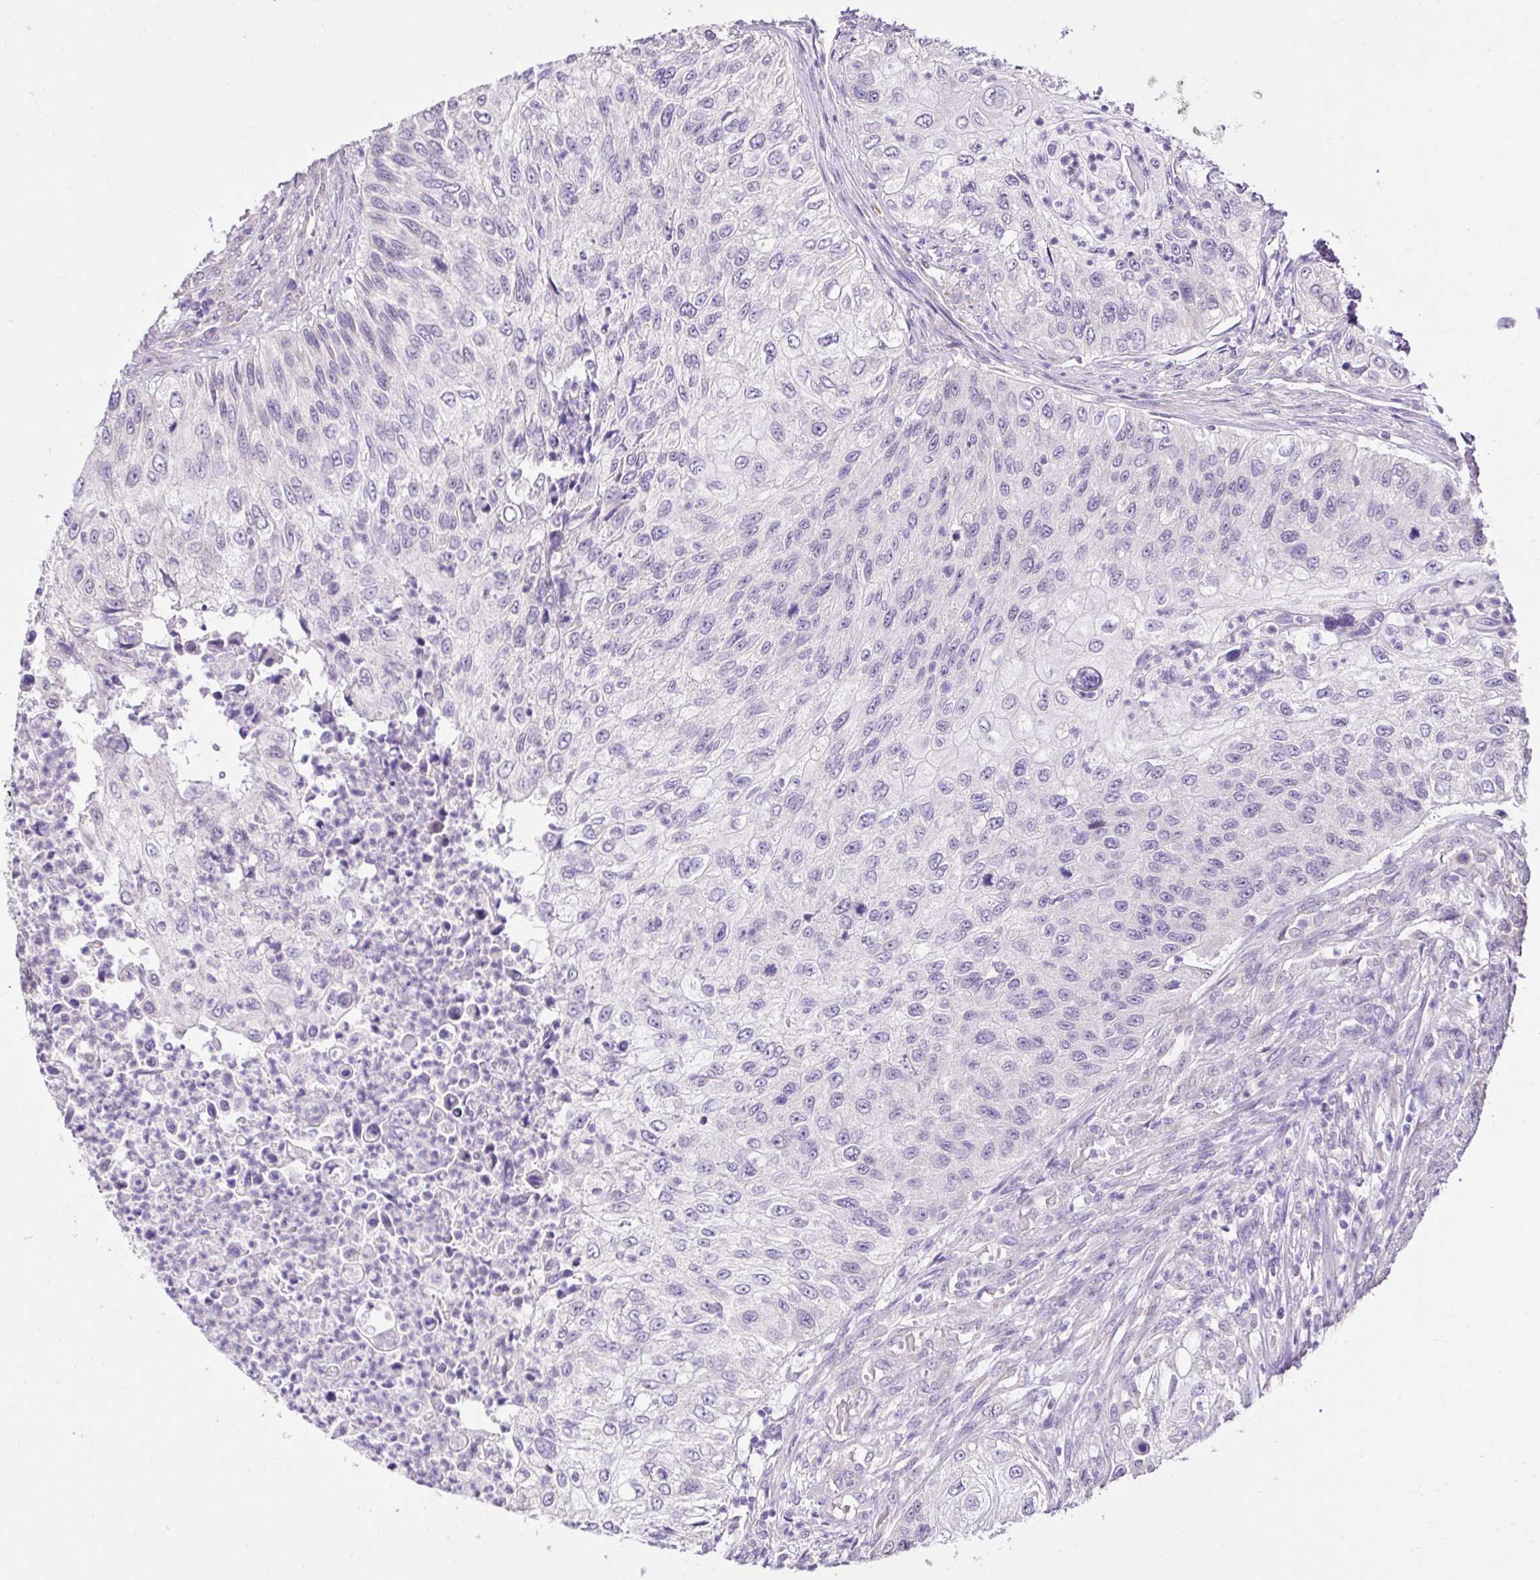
{"staining": {"intensity": "negative", "quantity": "none", "location": "none"}, "tissue": "urothelial cancer", "cell_type": "Tumor cells", "image_type": "cancer", "snomed": [{"axis": "morphology", "description": "Urothelial carcinoma, High grade"}, {"axis": "topography", "description": "Urinary bladder"}], "caption": "This is an immunohistochemistry (IHC) histopathology image of human urothelial carcinoma (high-grade). There is no positivity in tumor cells.", "gene": "KIAA1210", "patient": {"sex": "female", "age": 60}}